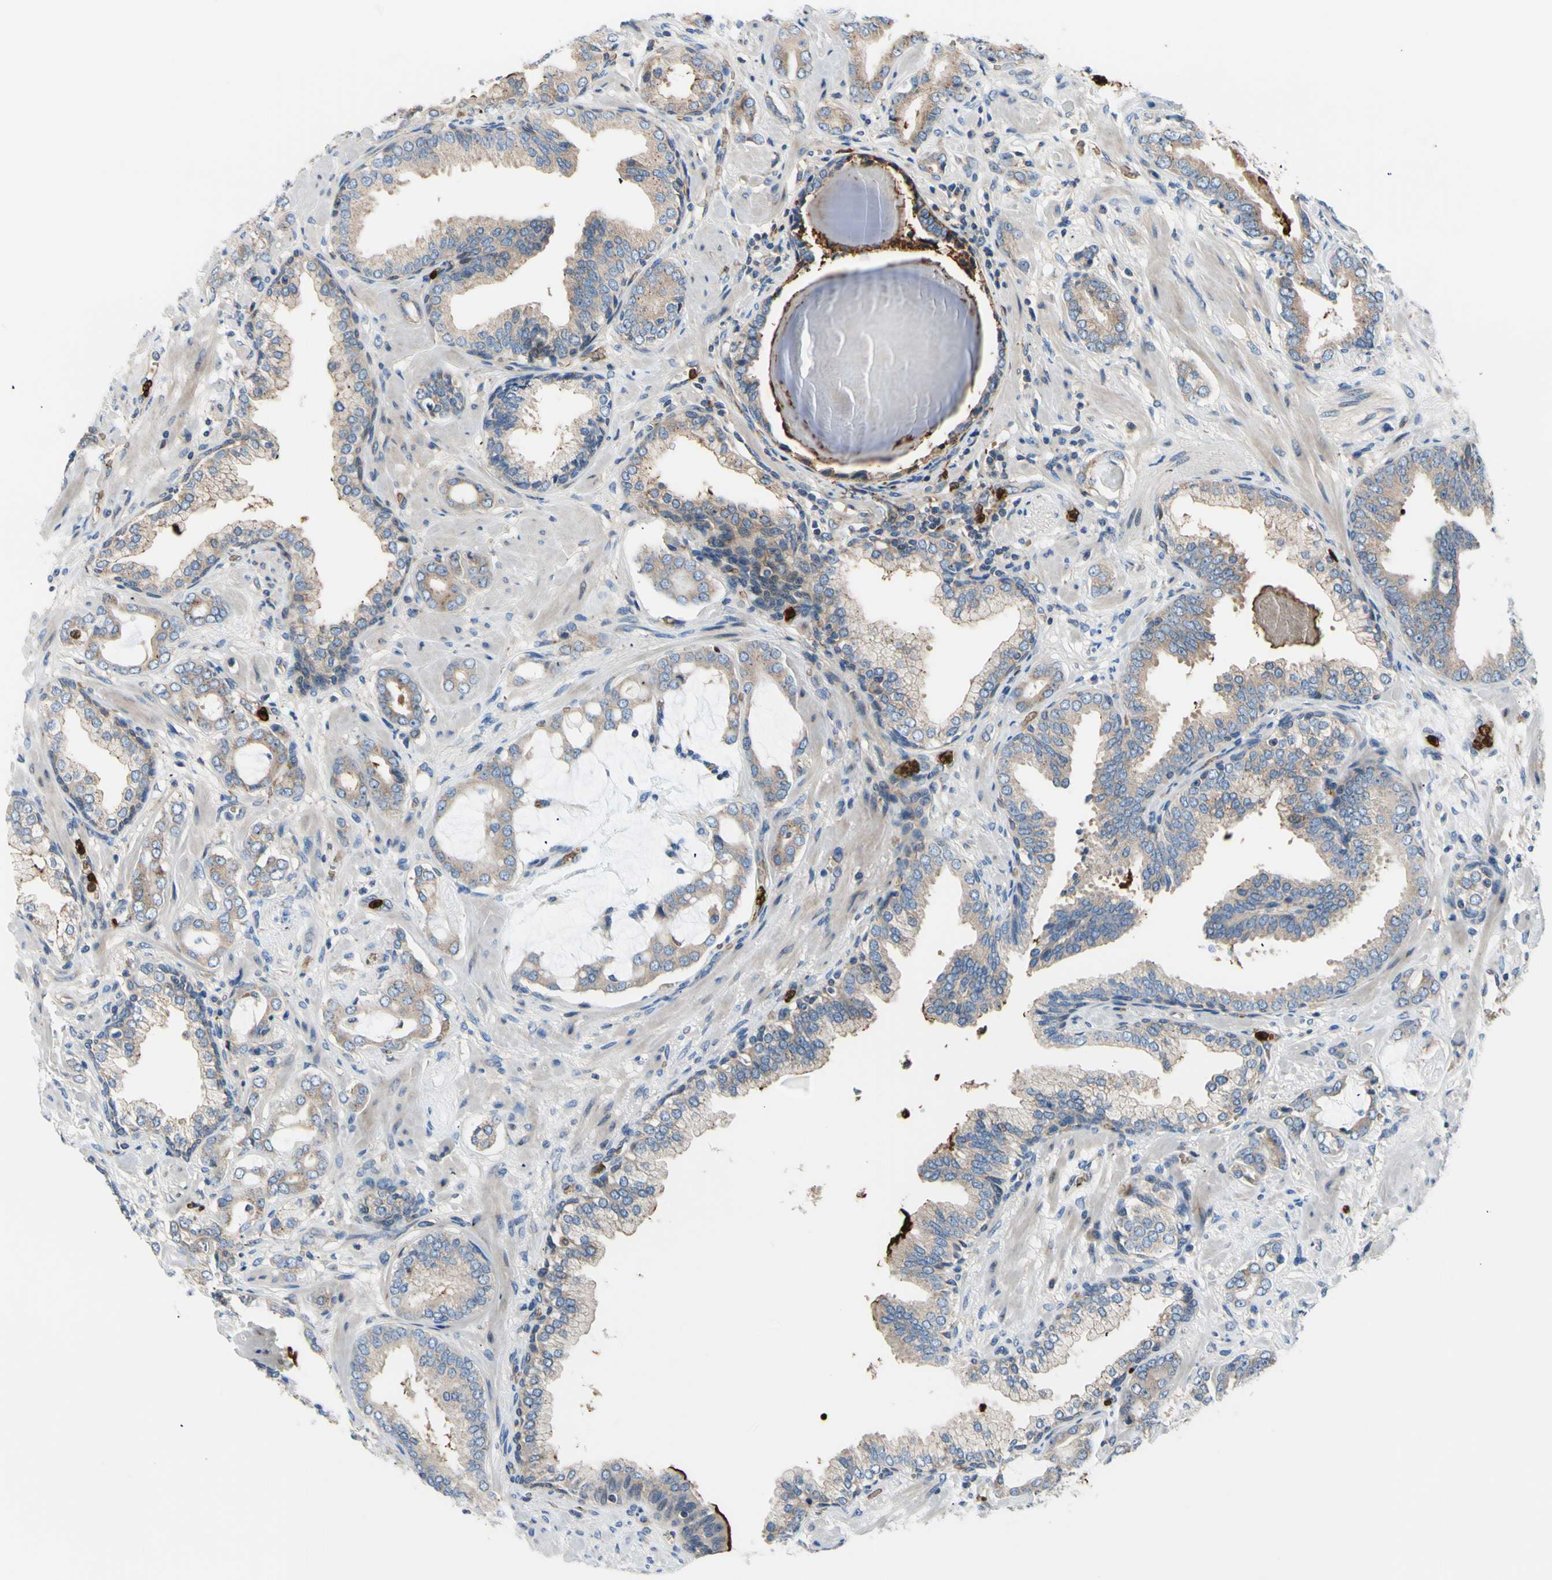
{"staining": {"intensity": "weak", "quantity": "25%-75%", "location": "cytoplasmic/membranous"}, "tissue": "prostate cancer", "cell_type": "Tumor cells", "image_type": "cancer", "snomed": [{"axis": "morphology", "description": "Adenocarcinoma, Low grade"}, {"axis": "topography", "description": "Prostate"}], "caption": "Protein analysis of prostate low-grade adenocarcinoma tissue exhibits weak cytoplasmic/membranous expression in about 25%-75% of tumor cells.", "gene": "USP9X", "patient": {"sex": "male", "age": 53}}